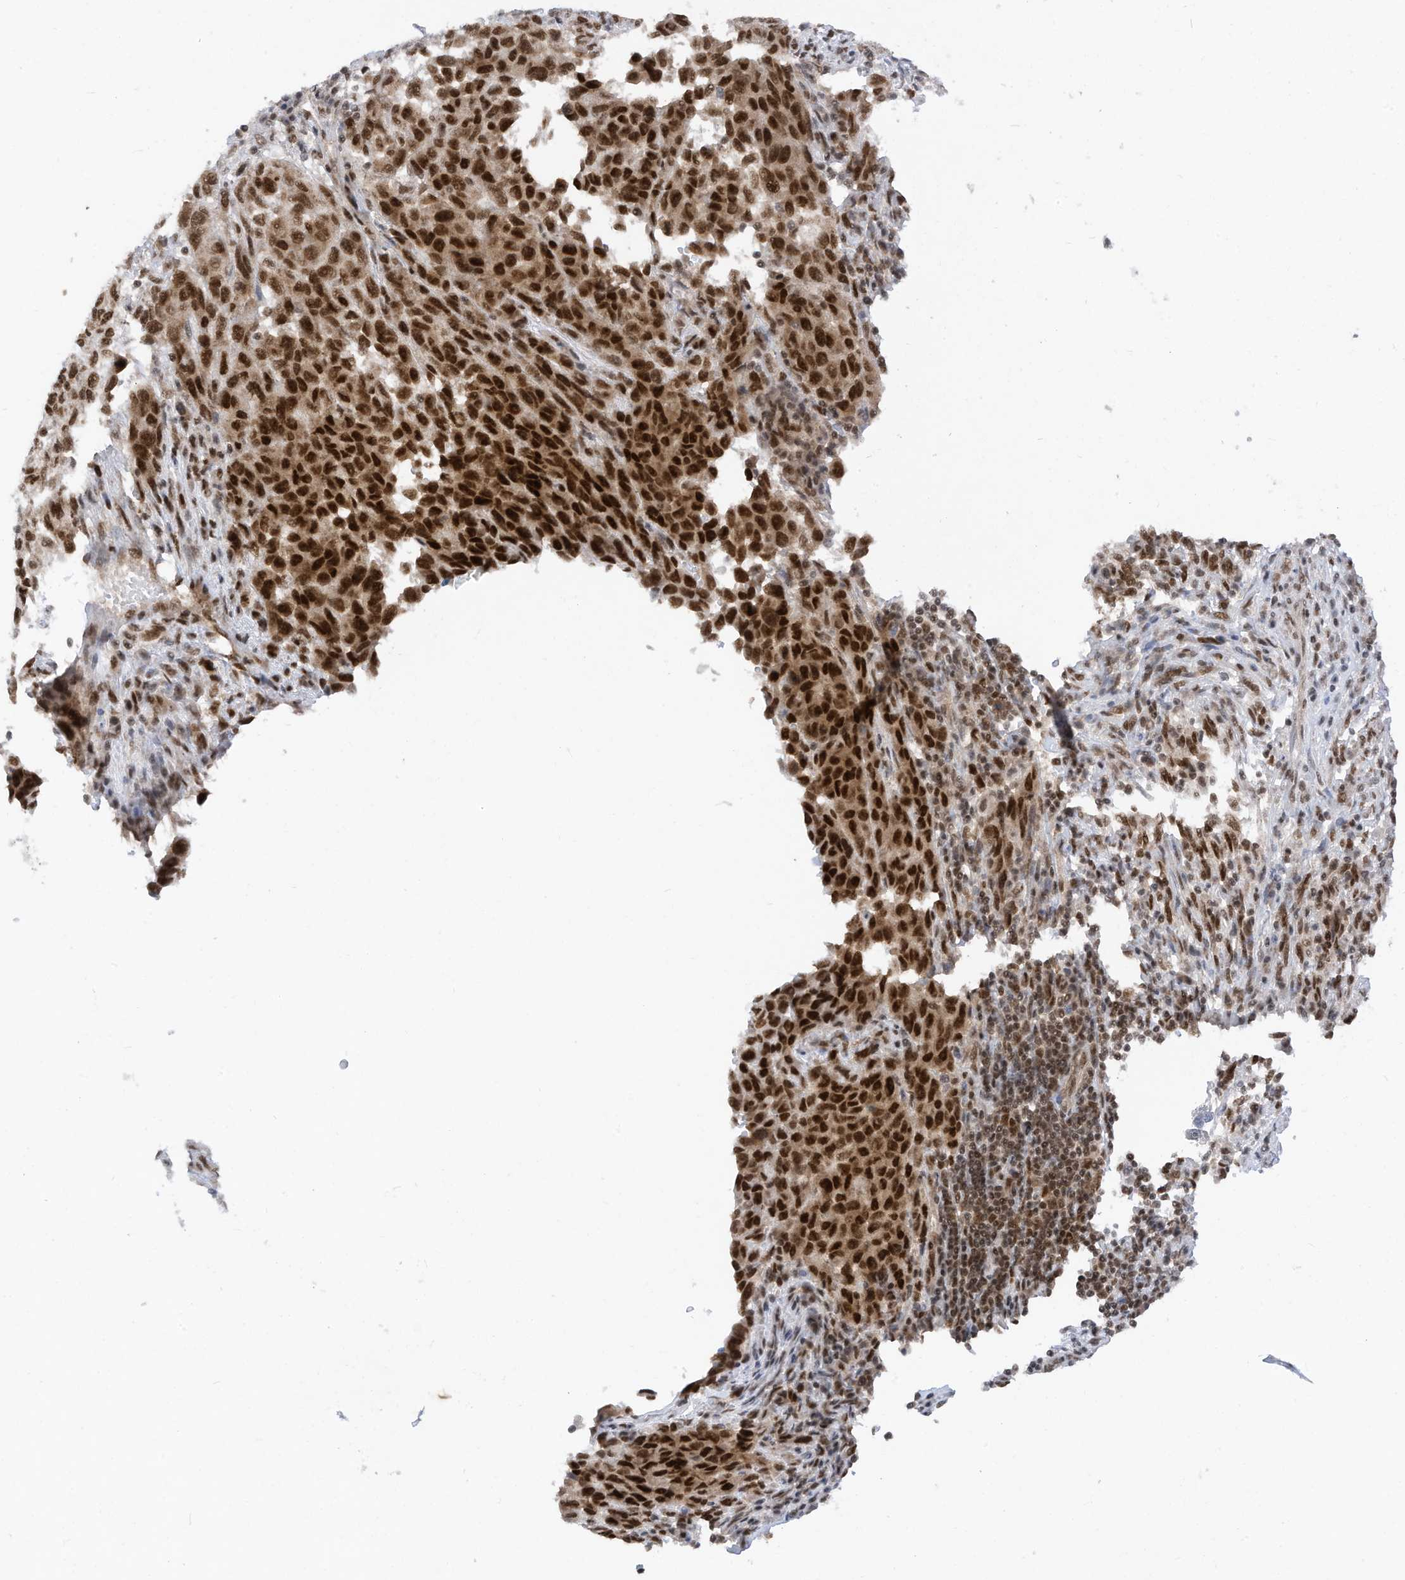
{"staining": {"intensity": "strong", "quantity": ">75%", "location": "nuclear"}, "tissue": "melanoma", "cell_type": "Tumor cells", "image_type": "cancer", "snomed": [{"axis": "morphology", "description": "Malignant melanoma, Metastatic site"}, {"axis": "topography", "description": "Lymph node"}], "caption": "Strong nuclear expression is seen in about >75% of tumor cells in melanoma.", "gene": "AURKAIP1", "patient": {"sex": "male", "age": 61}}